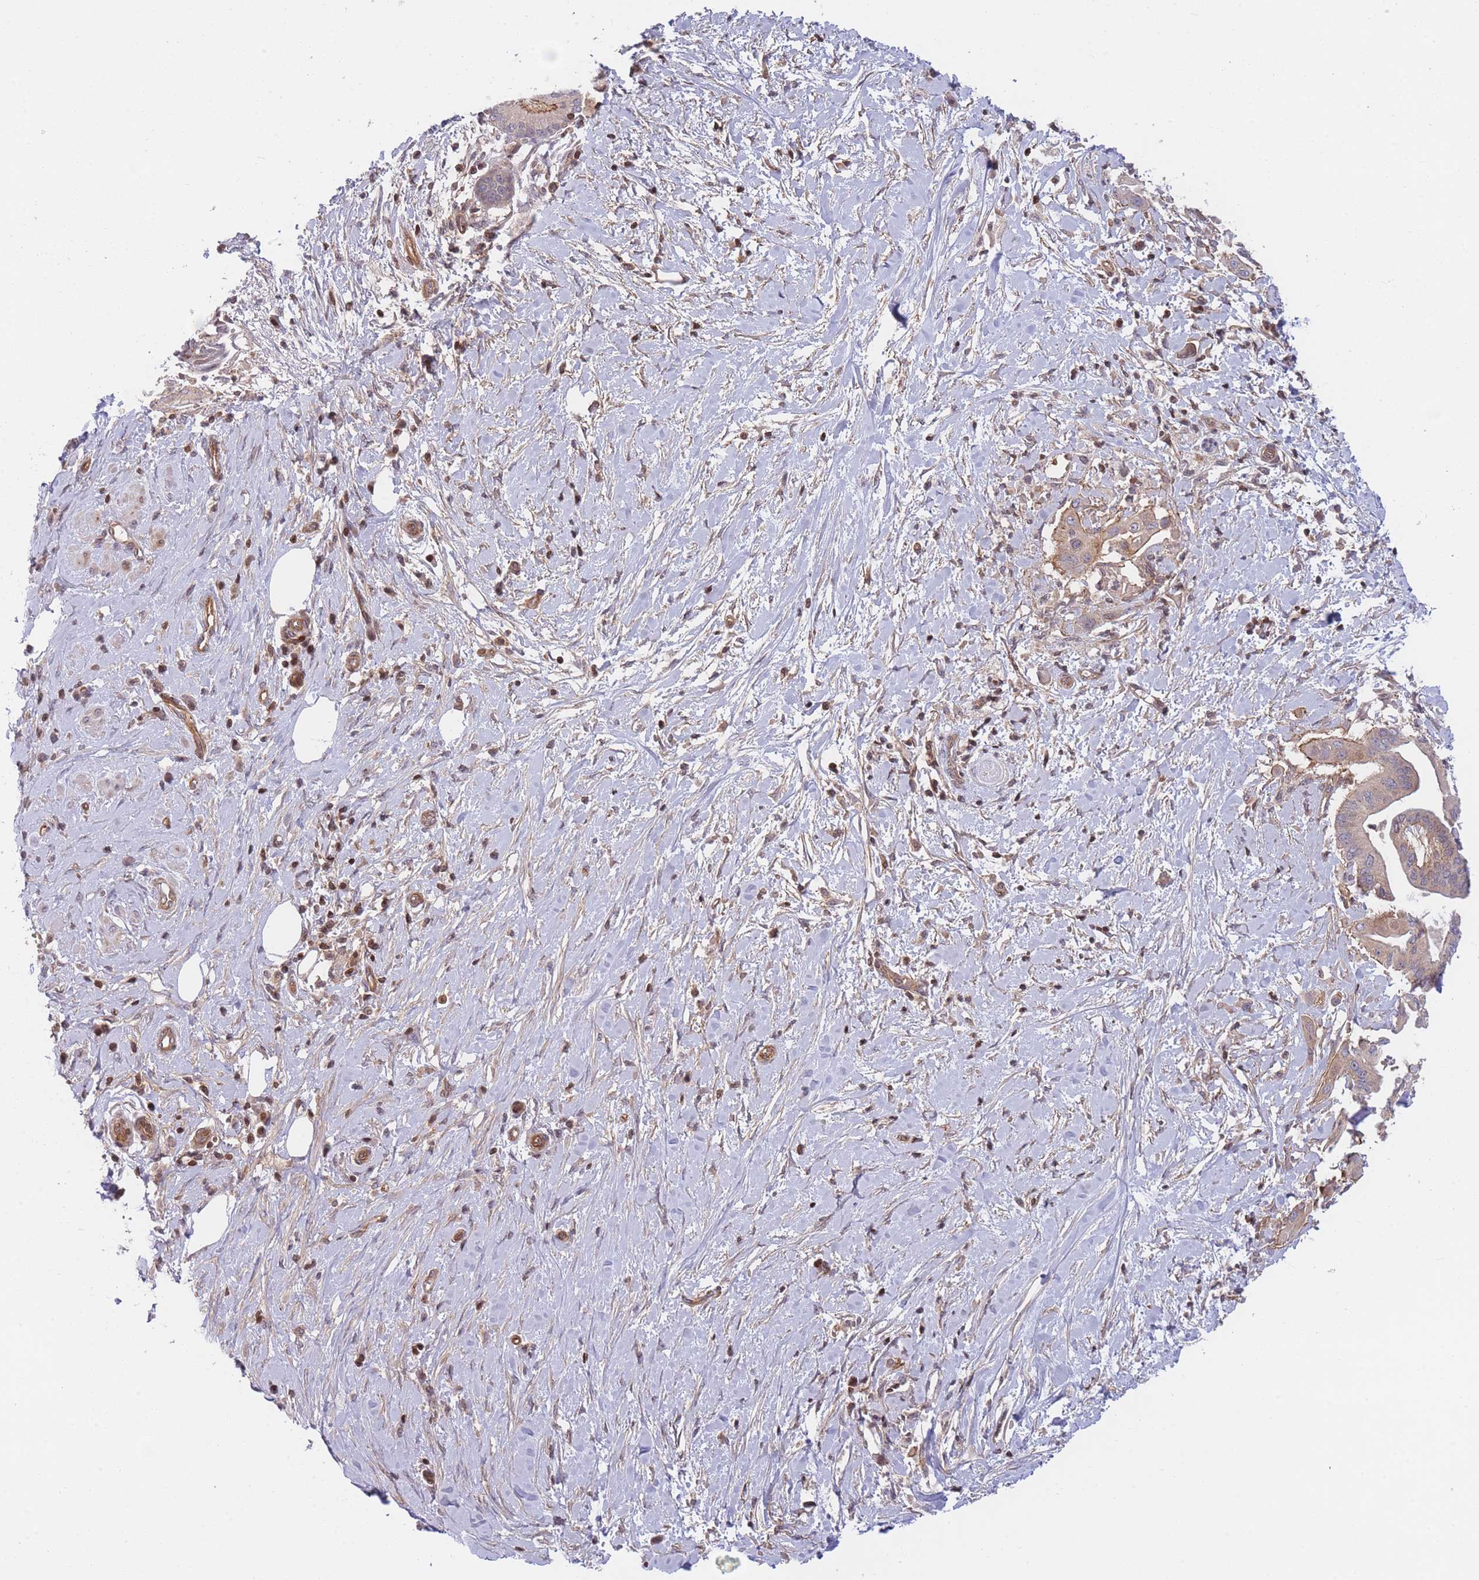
{"staining": {"intensity": "weak", "quantity": "25%-75%", "location": "cytoplasmic/membranous"}, "tissue": "pancreatic cancer", "cell_type": "Tumor cells", "image_type": "cancer", "snomed": [{"axis": "morphology", "description": "Adenocarcinoma, NOS"}, {"axis": "topography", "description": "Pancreas"}], "caption": "Tumor cells show weak cytoplasmic/membranous positivity in about 25%-75% of cells in adenocarcinoma (pancreatic).", "gene": "SLC35F5", "patient": {"sex": "male", "age": 68}}